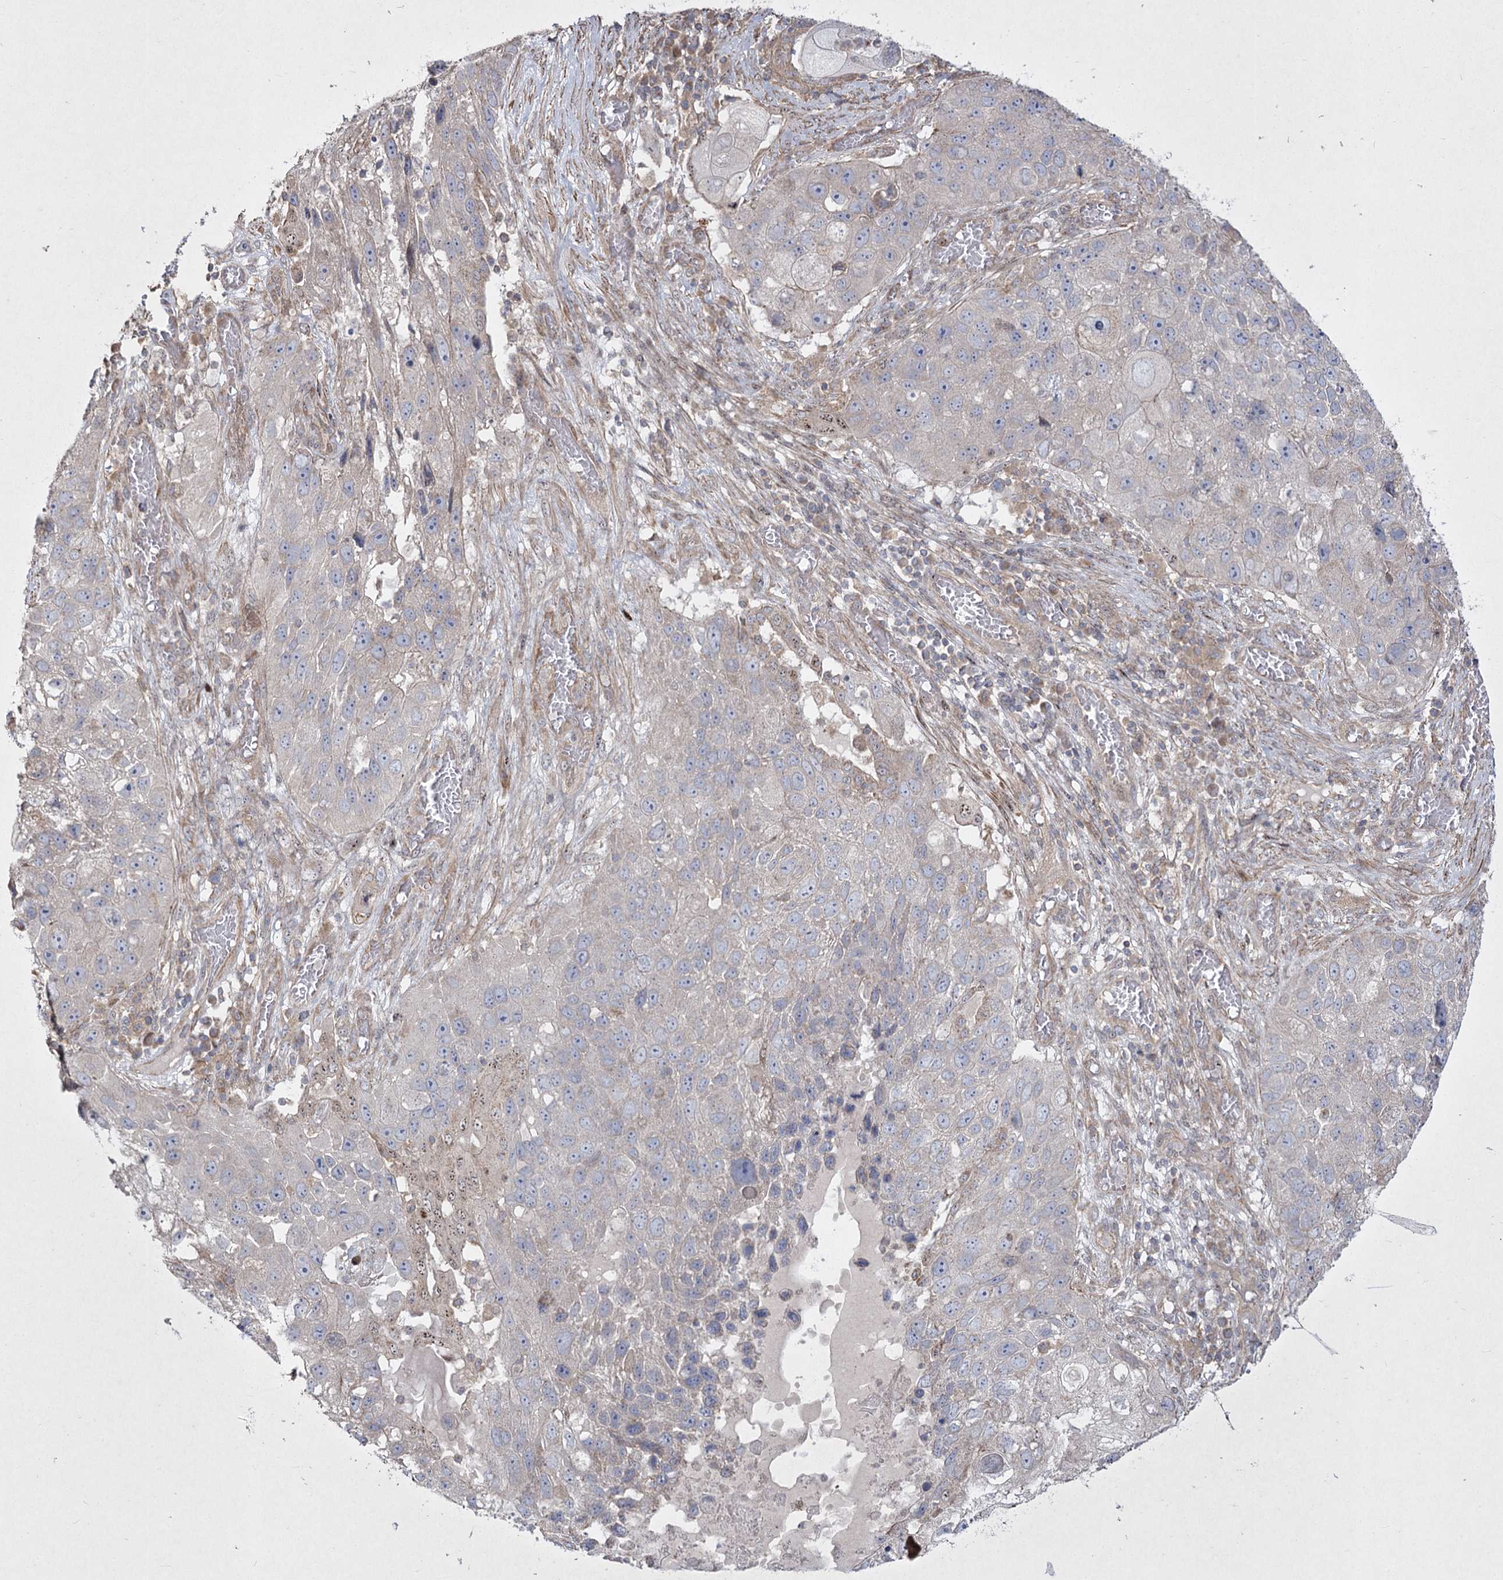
{"staining": {"intensity": "negative", "quantity": "none", "location": "none"}, "tissue": "lung cancer", "cell_type": "Tumor cells", "image_type": "cancer", "snomed": [{"axis": "morphology", "description": "Squamous cell carcinoma, NOS"}, {"axis": "topography", "description": "Lung"}], "caption": "A high-resolution micrograph shows immunohistochemistry staining of lung cancer (squamous cell carcinoma), which displays no significant expression in tumor cells.", "gene": "SH3TC1", "patient": {"sex": "male", "age": 61}}